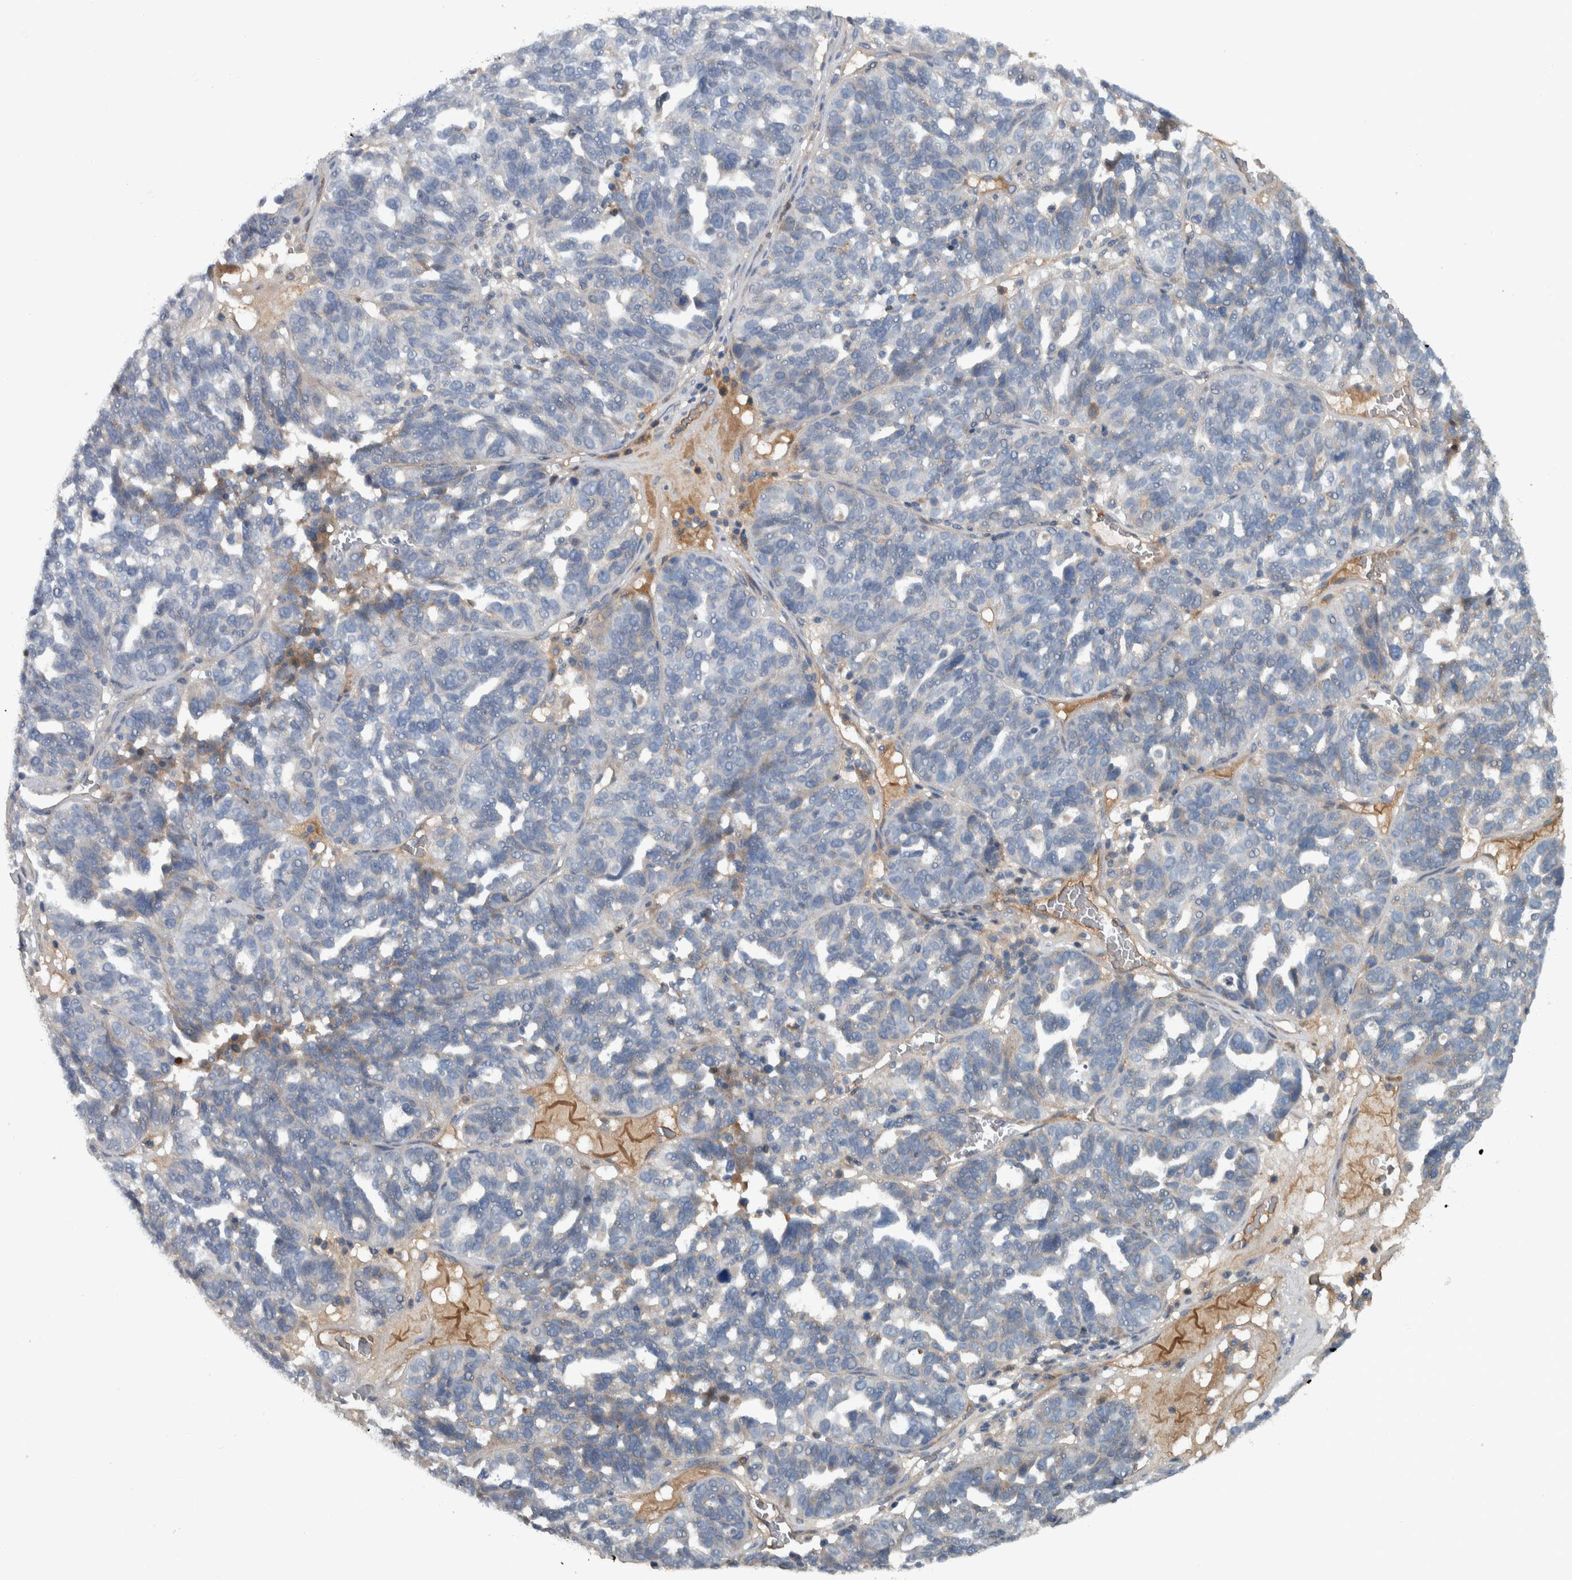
{"staining": {"intensity": "moderate", "quantity": "<25%", "location": "cytoplasmic/membranous"}, "tissue": "ovarian cancer", "cell_type": "Tumor cells", "image_type": "cancer", "snomed": [{"axis": "morphology", "description": "Cystadenocarcinoma, serous, NOS"}, {"axis": "topography", "description": "Ovary"}], "caption": "The image demonstrates immunohistochemical staining of serous cystadenocarcinoma (ovarian). There is moderate cytoplasmic/membranous staining is identified in about <25% of tumor cells.", "gene": "SERPINC1", "patient": {"sex": "female", "age": 59}}